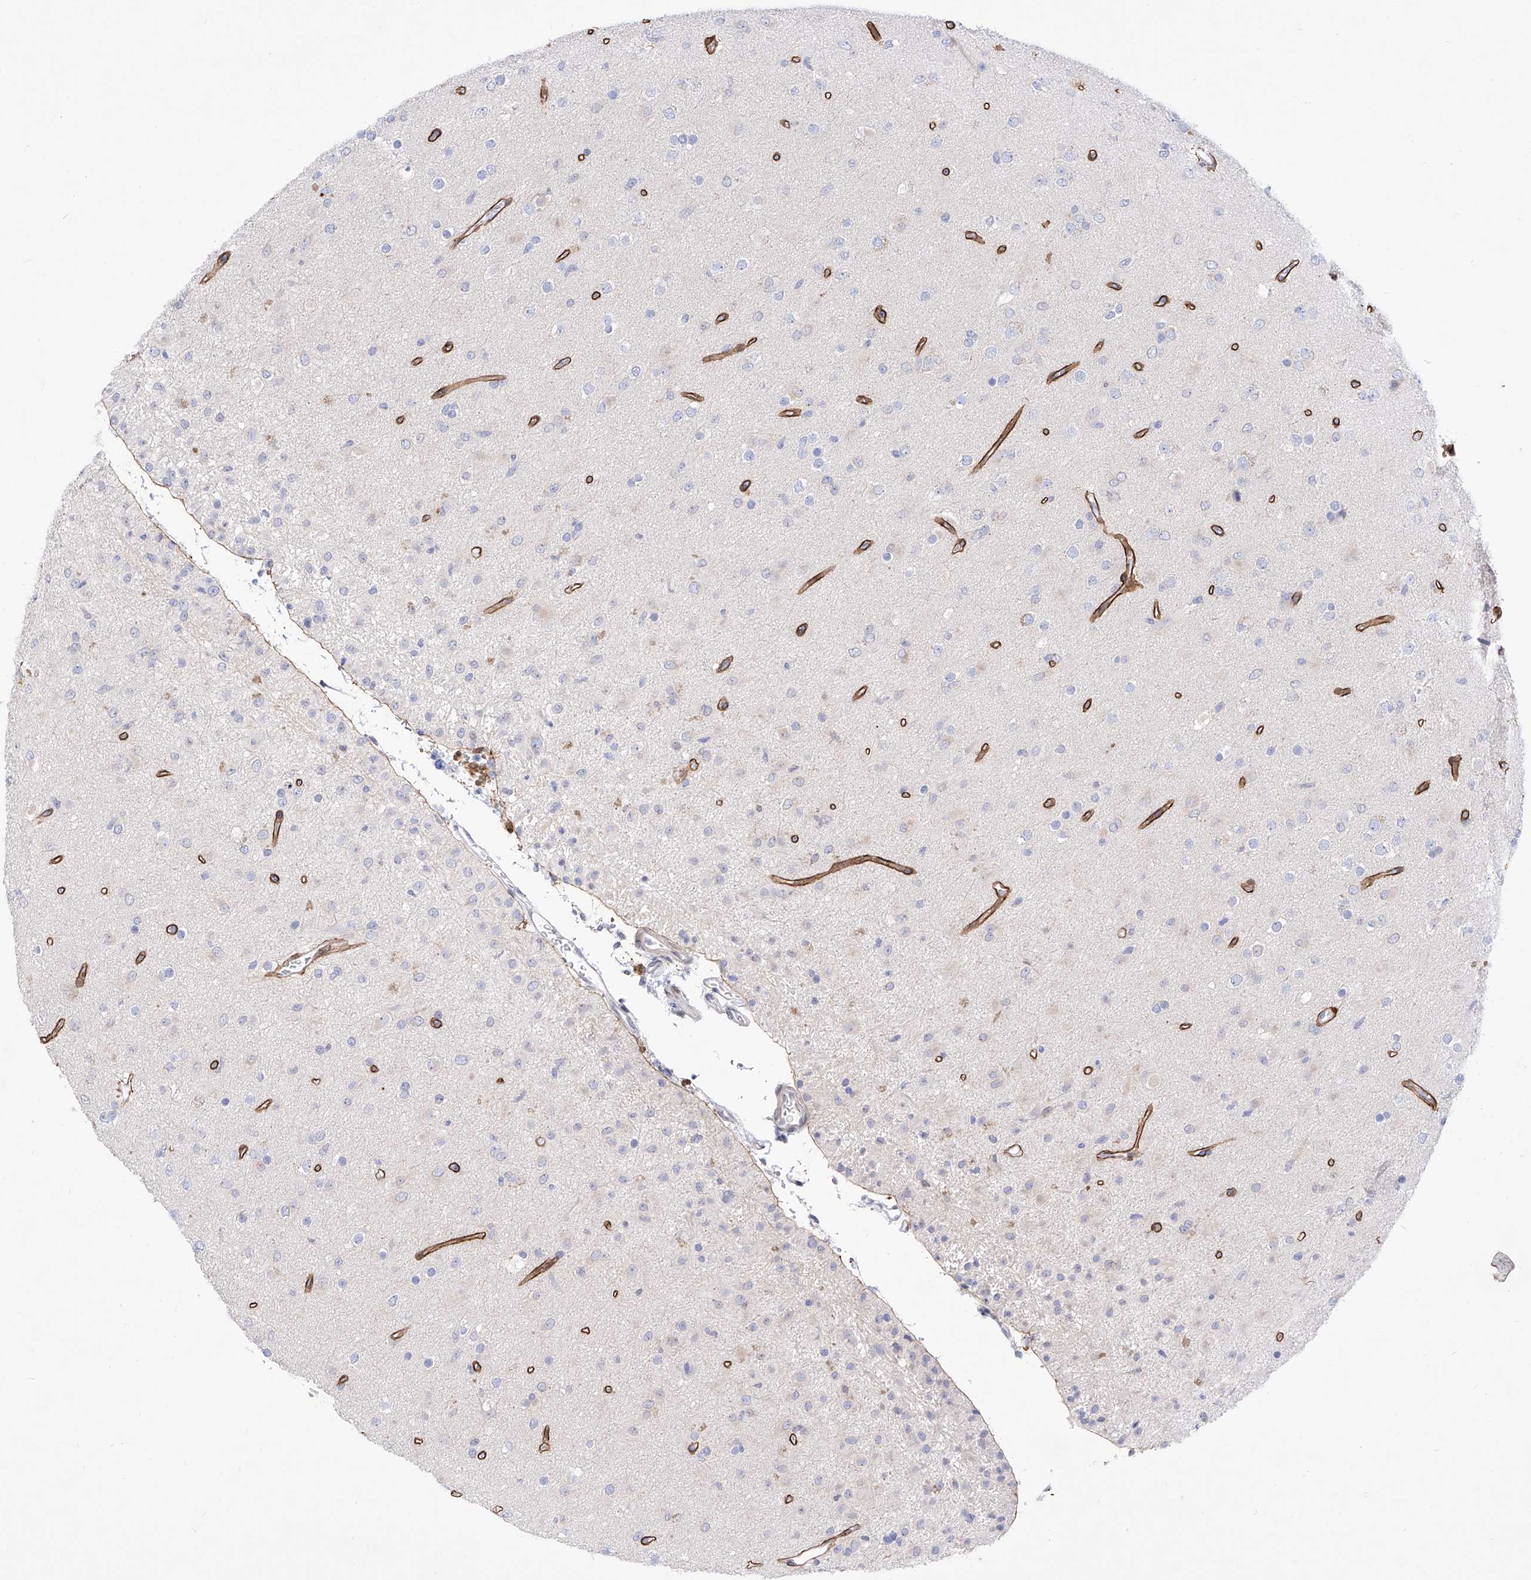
{"staining": {"intensity": "negative", "quantity": "none", "location": "none"}, "tissue": "glioma", "cell_type": "Tumor cells", "image_type": "cancer", "snomed": [{"axis": "morphology", "description": "Glioma, malignant, Low grade"}, {"axis": "topography", "description": "Brain"}], "caption": "Image shows no significant protein positivity in tumor cells of malignant low-grade glioma.", "gene": "LCLAT1", "patient": {"sex": "male", "age": 65}}